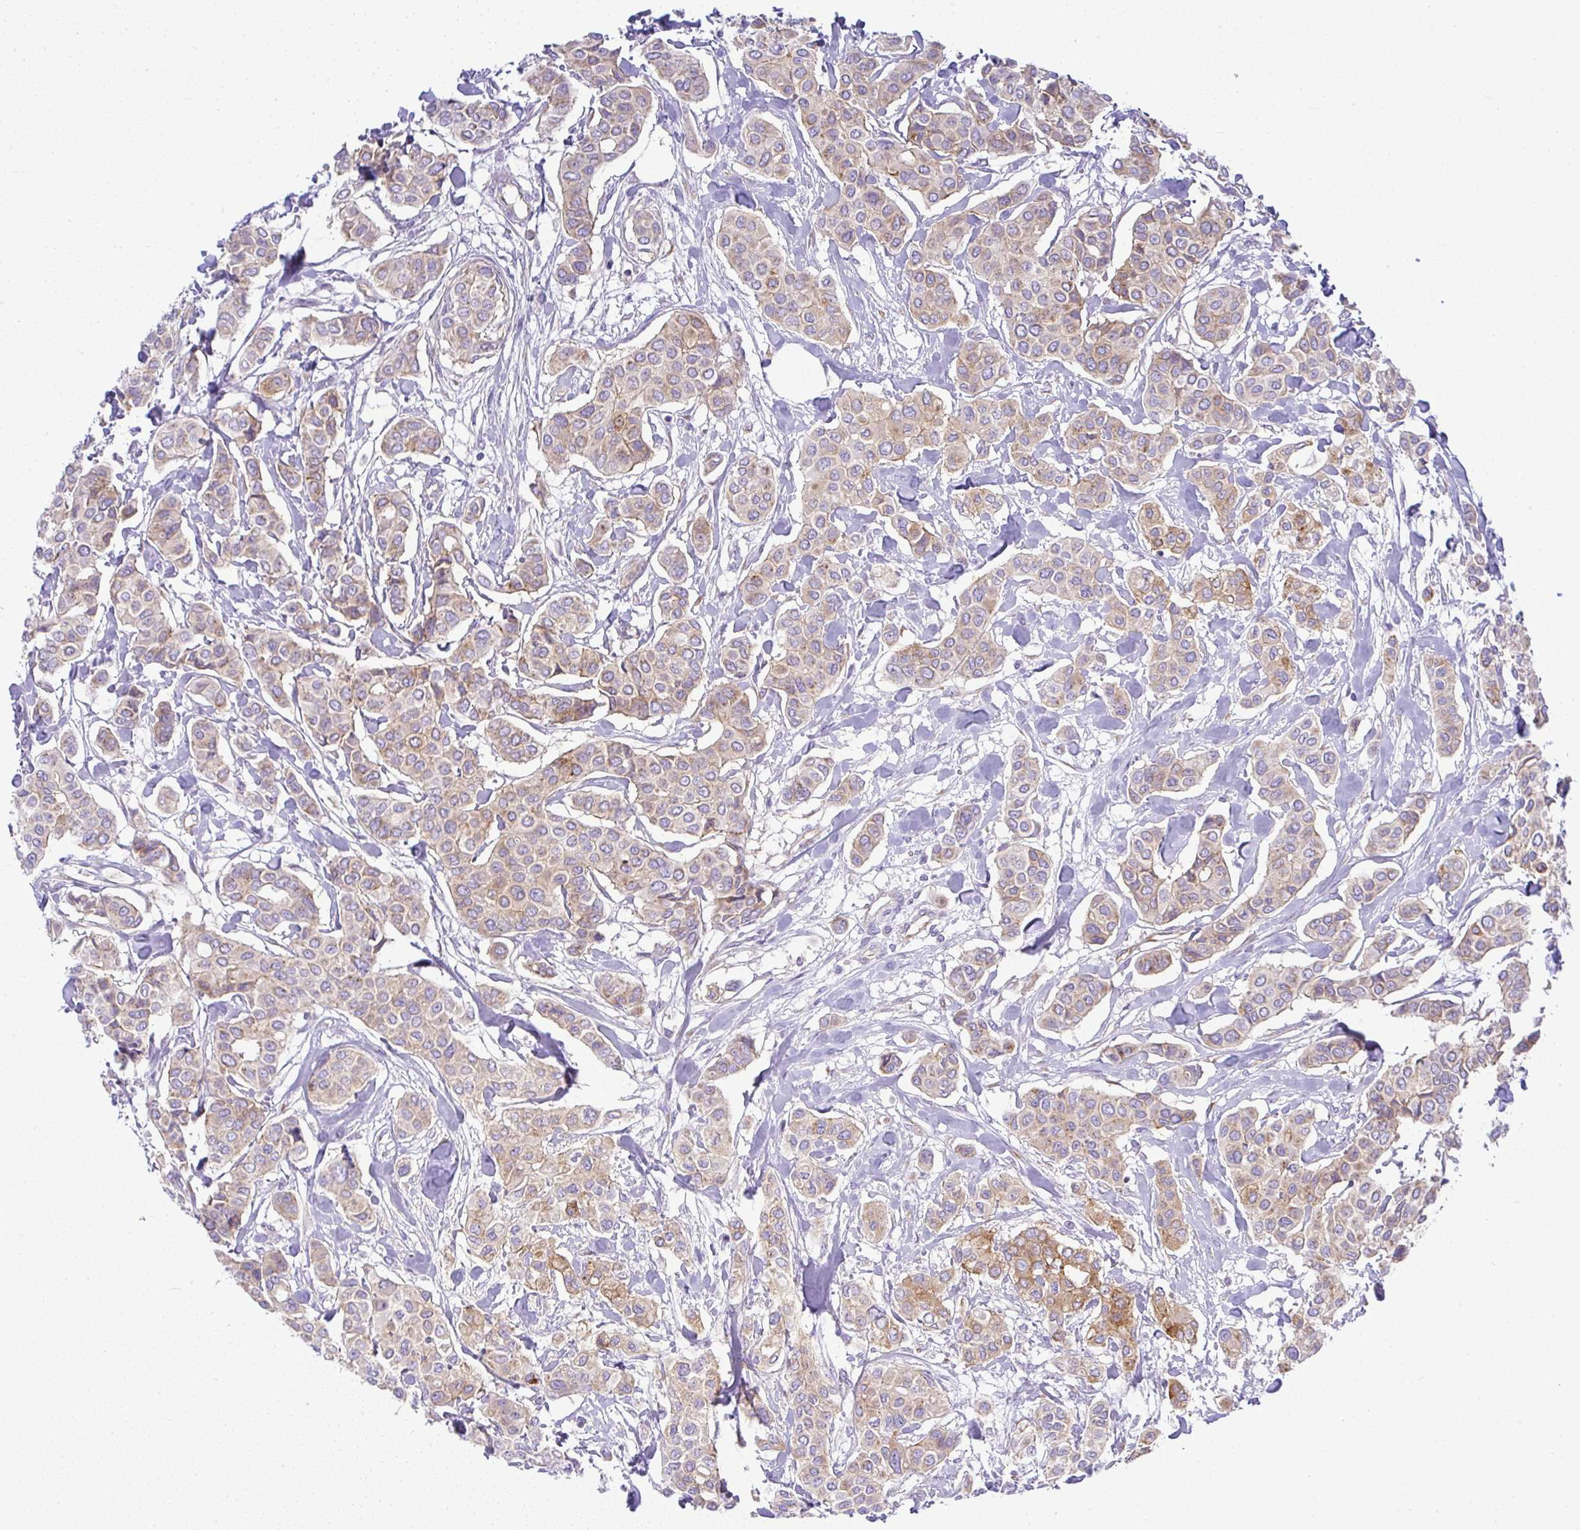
{"staining": {"intensity": "moderate", "quantity": "25%-75%", "location": "cytoplasmic/membranous"}, "tissue": "breast cancer", "cell_type": "Tumor cells", "image_type": "cancer", "snomed": [{"axis": "morphology", "description": "Lobular carcinoma"}, {"axis": "topography", "description": "Breast"}], "caption": "Immunohistochemistry (IHC) image of neoplastic tissue: human lobular carcinoma (breast) stained using IHC demonstrates medium levels of moderate protein expression localized specifically in the cytoplasmic/membranous of tumor cells, appearing as a cytoplasmic/membranous brown color.", "gene": "FAM177A1", "patient": {"sex": "female", "age": 51}}